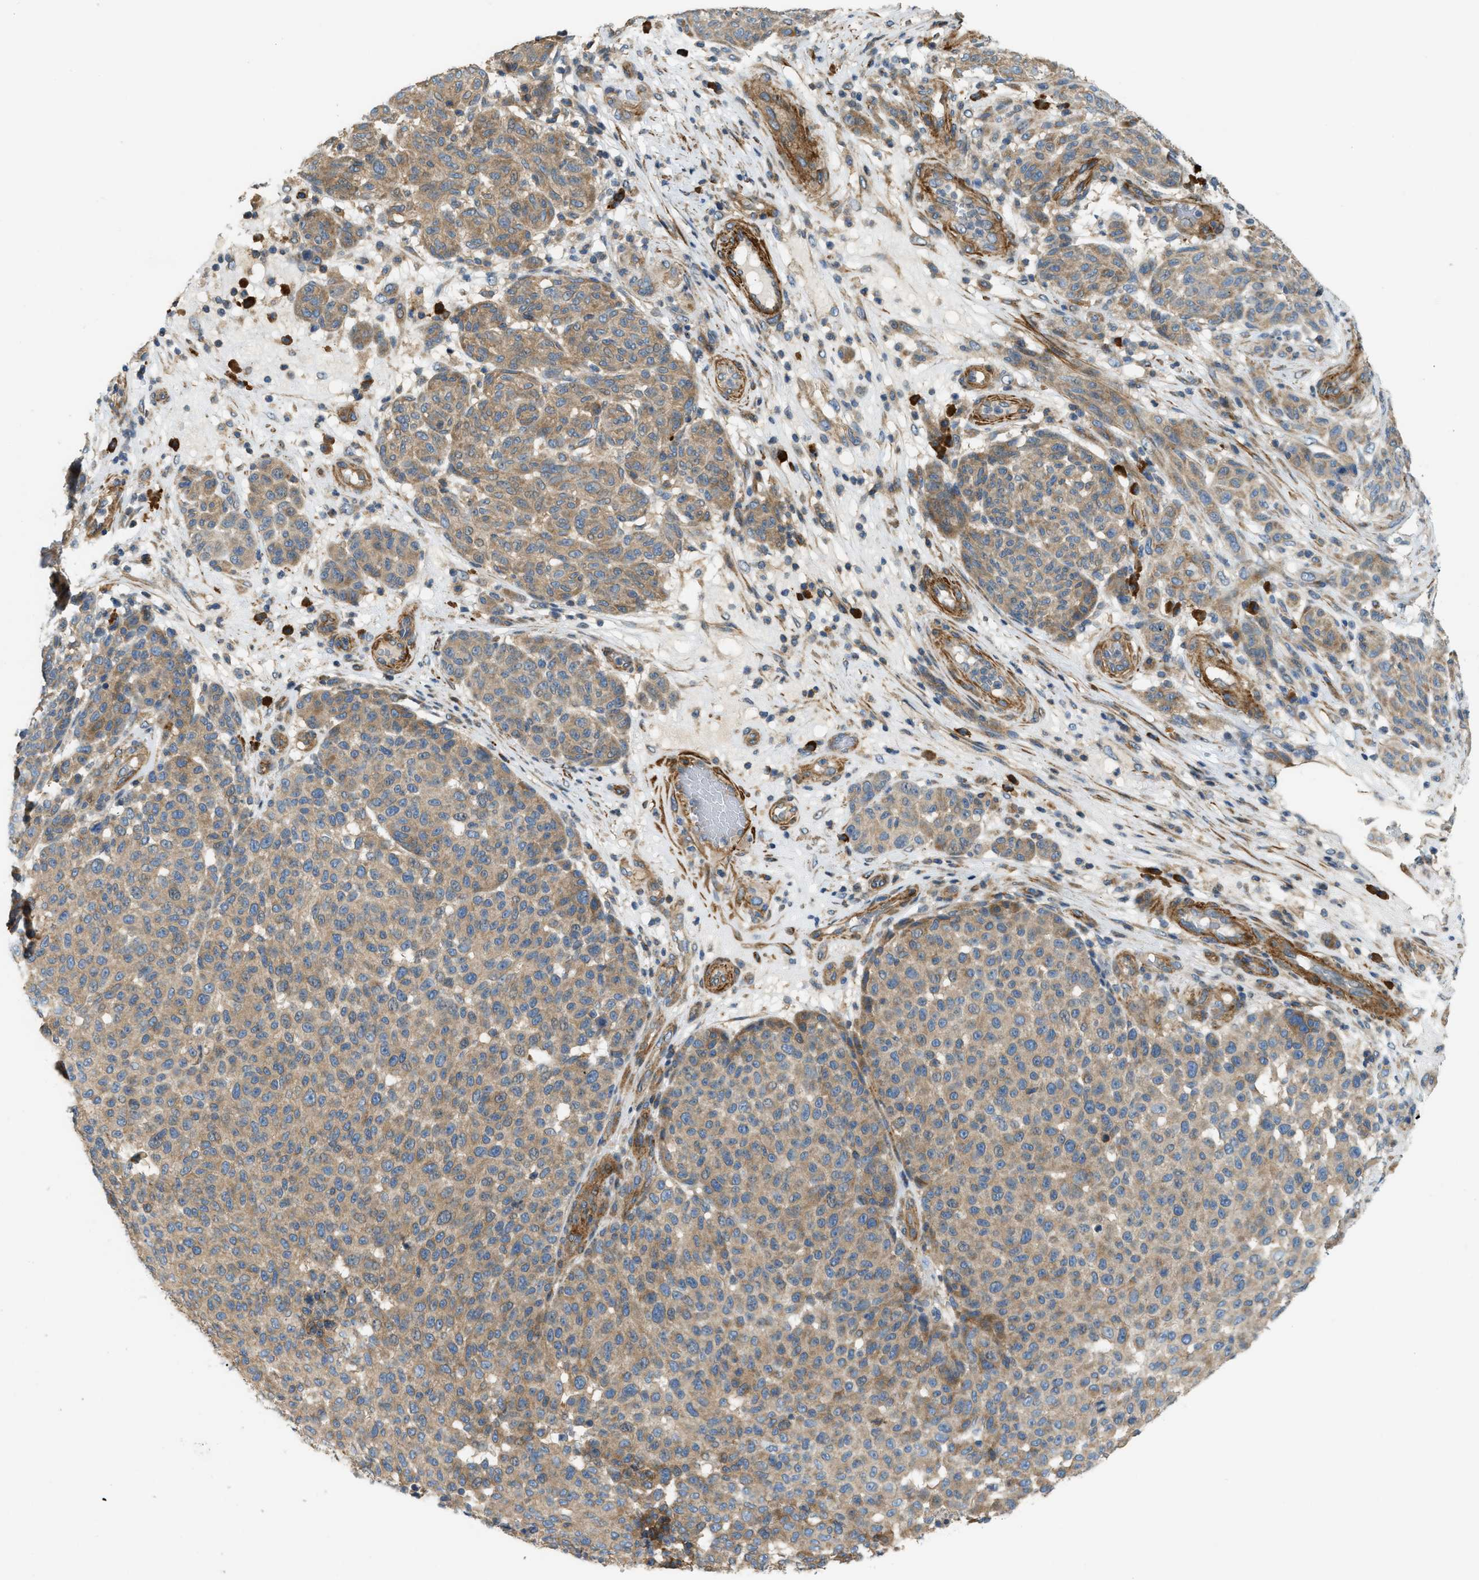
{"staining": {"intensity": "moderate", "quantity": ">75%", "location": "cytoplasmic/membranous"}, "tissue": "melanoma", "cell_type": "Tumor cells", "image_type": "cancer", "snomed": [{"axis": "morphology", "description": "Malignant melanoma, NOS"}, {"axis": "topography", "description": "Skin"}], "caption": "Malignant melanoma tissue displays moderate cytoplasmic/membranous expression in approximately >75% of tumor cells", "gene": "BTN3A2", "patient": {"sex": "male", "age": 59}}